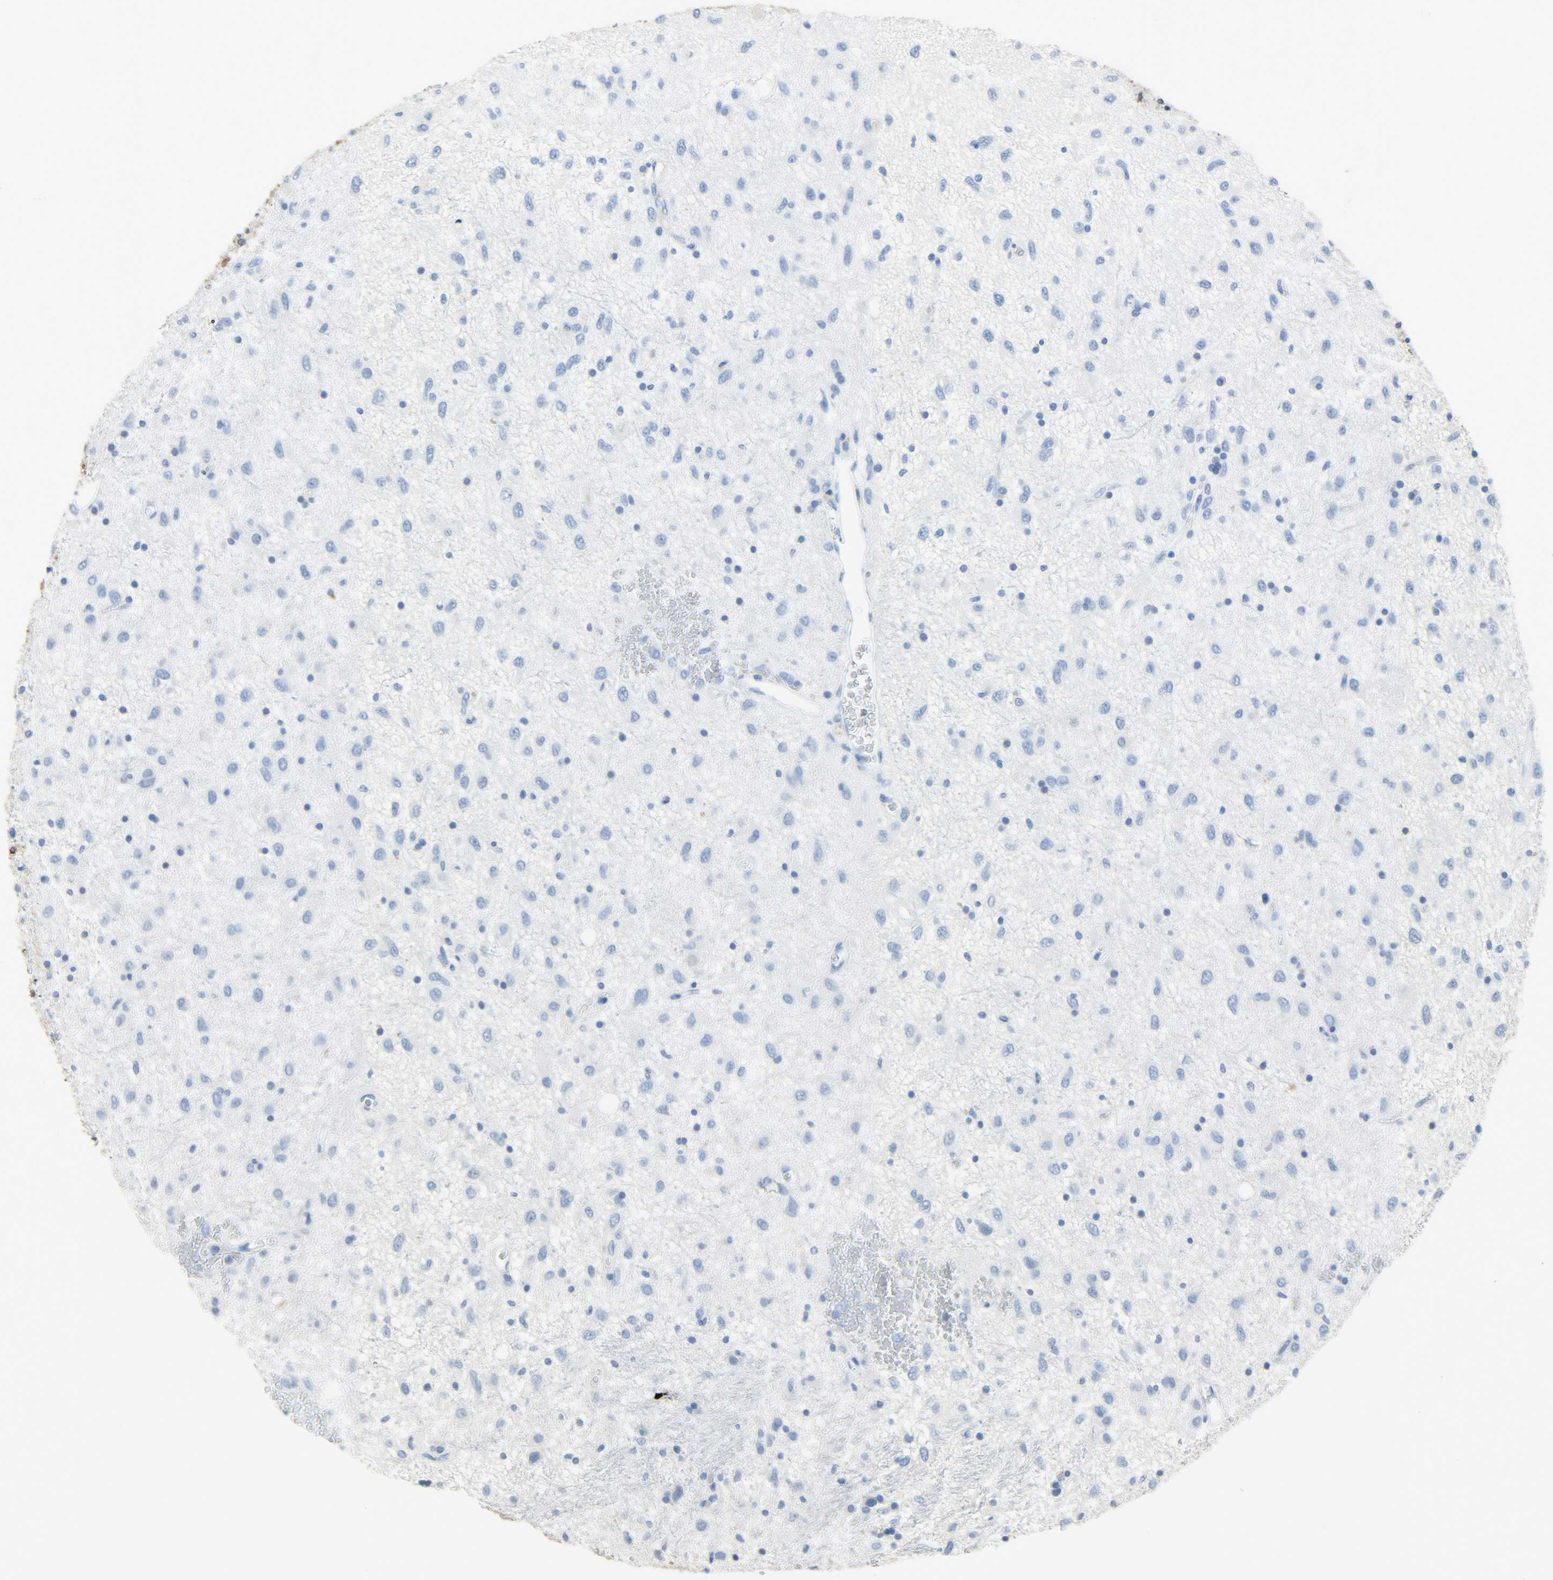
{"staining": {"intensity": "negative", "quantity": "none", "location": "none"}, "tissue": "glioma", "cell_type": "Tumor cells", "image_type": "cancer", "snomed": [{"axis": "morphology", "description": "Glioma, malignant, Low grade"}, {"axis": "topography", "description": "Brain"}], "caption": "This is a histopathology image of immunohistochemistry staining of glioma, which shows no positivity in tumor cells.", "gene": "CRP", "patient": {"sex": "male", "age": 77}}